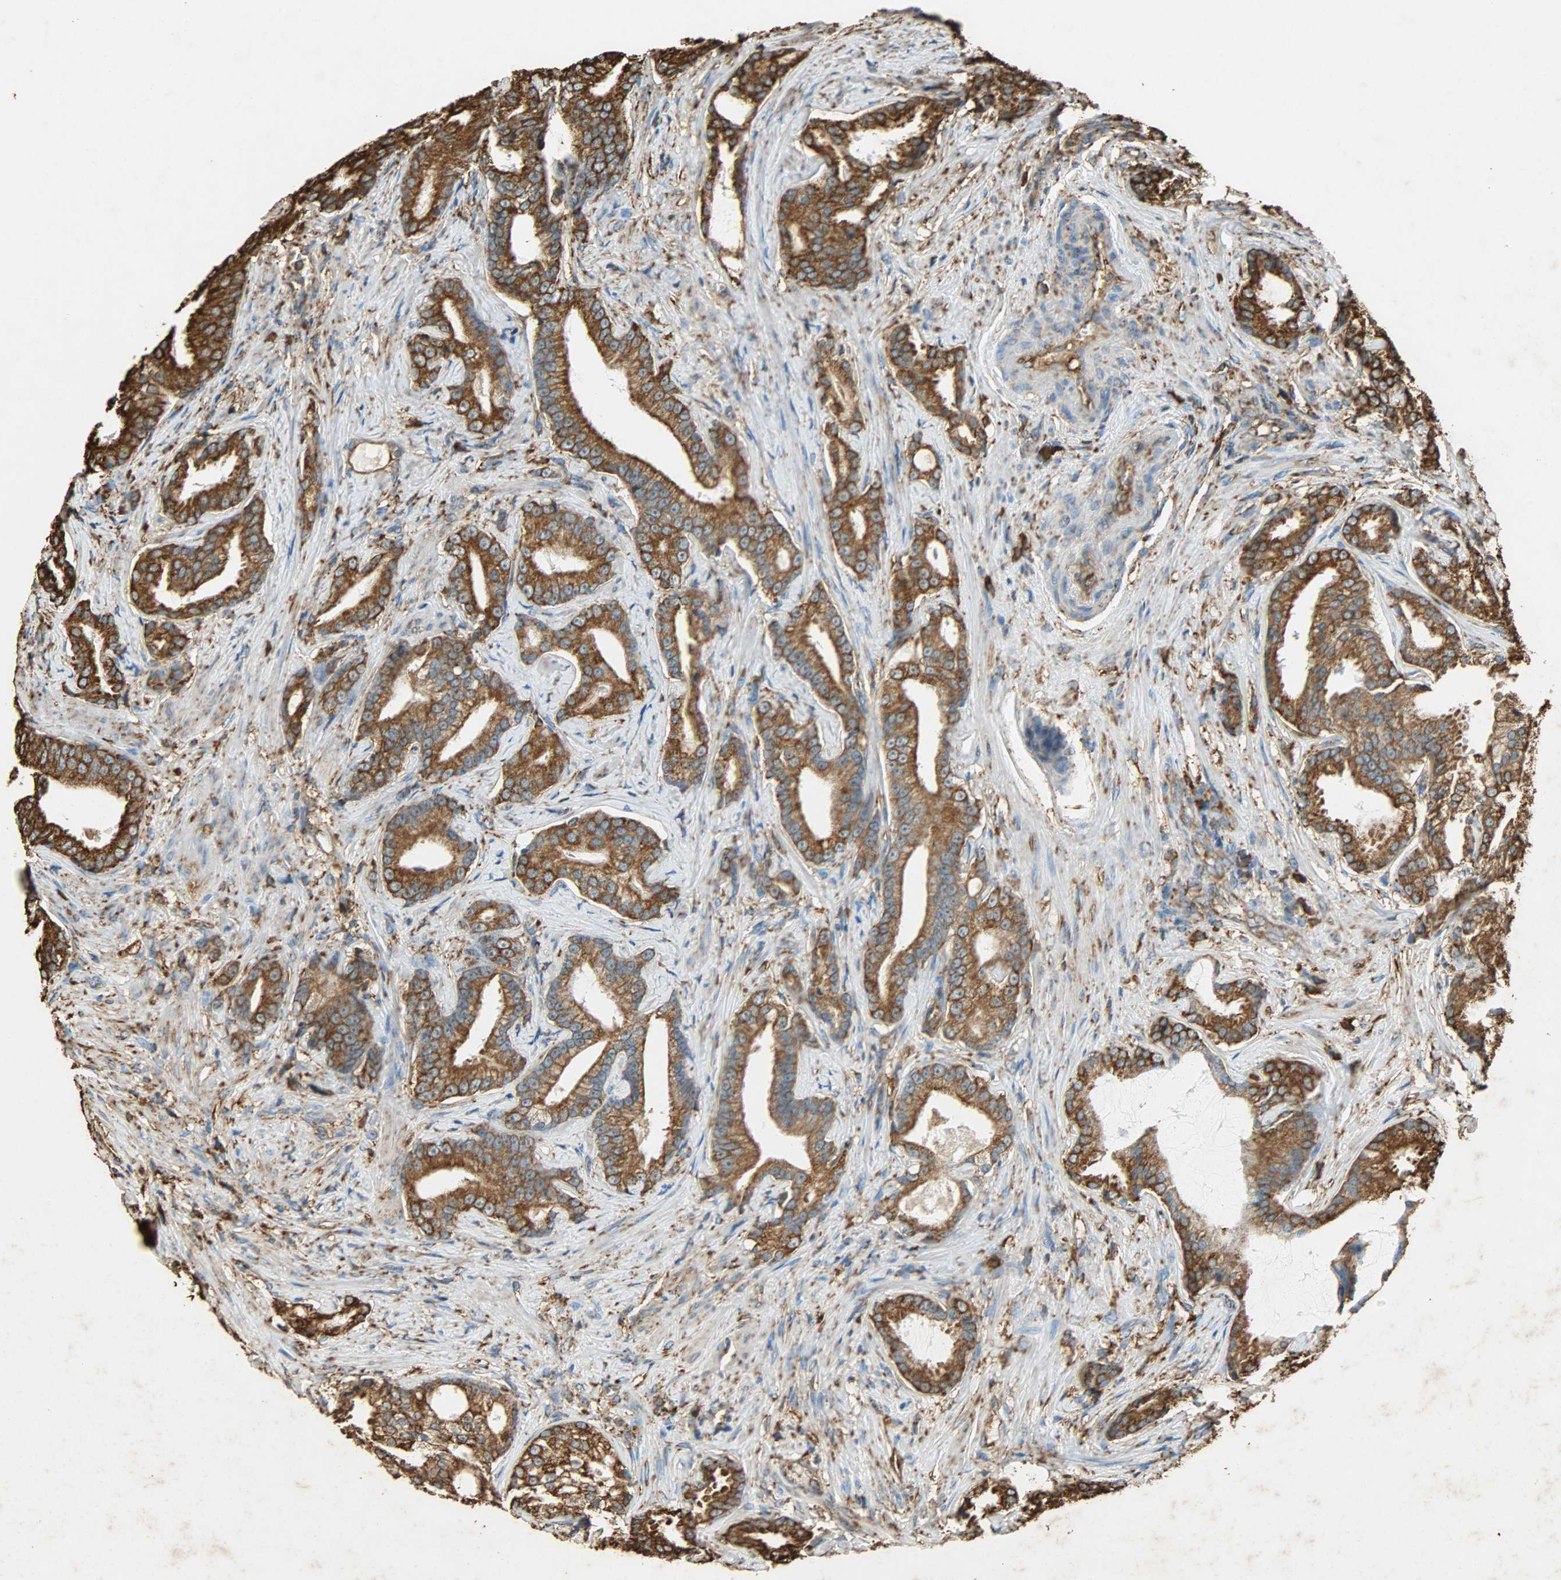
{"staining": {"intensity": "moderate", "quantity": ">75%", "location": "cytoplasmic/membranous"}, "tissue": "prostate cancer", "cell_type": "Tumor cells", "image_type": "cancer", "snomed": [{"axis": "morphology", "description": "Adenocarcinoma, Low grade"}, {"axis": "topography", "description": "Prostate"}], "caption": "Protein positivity by IHC shows moderate cytoplasmic/membranous expression in about >75% of tumor cells in low-grade adenocarcinoma (prostate).", "gene": "HSP90B1", "patient": {"sex": "male", "age": 58}}